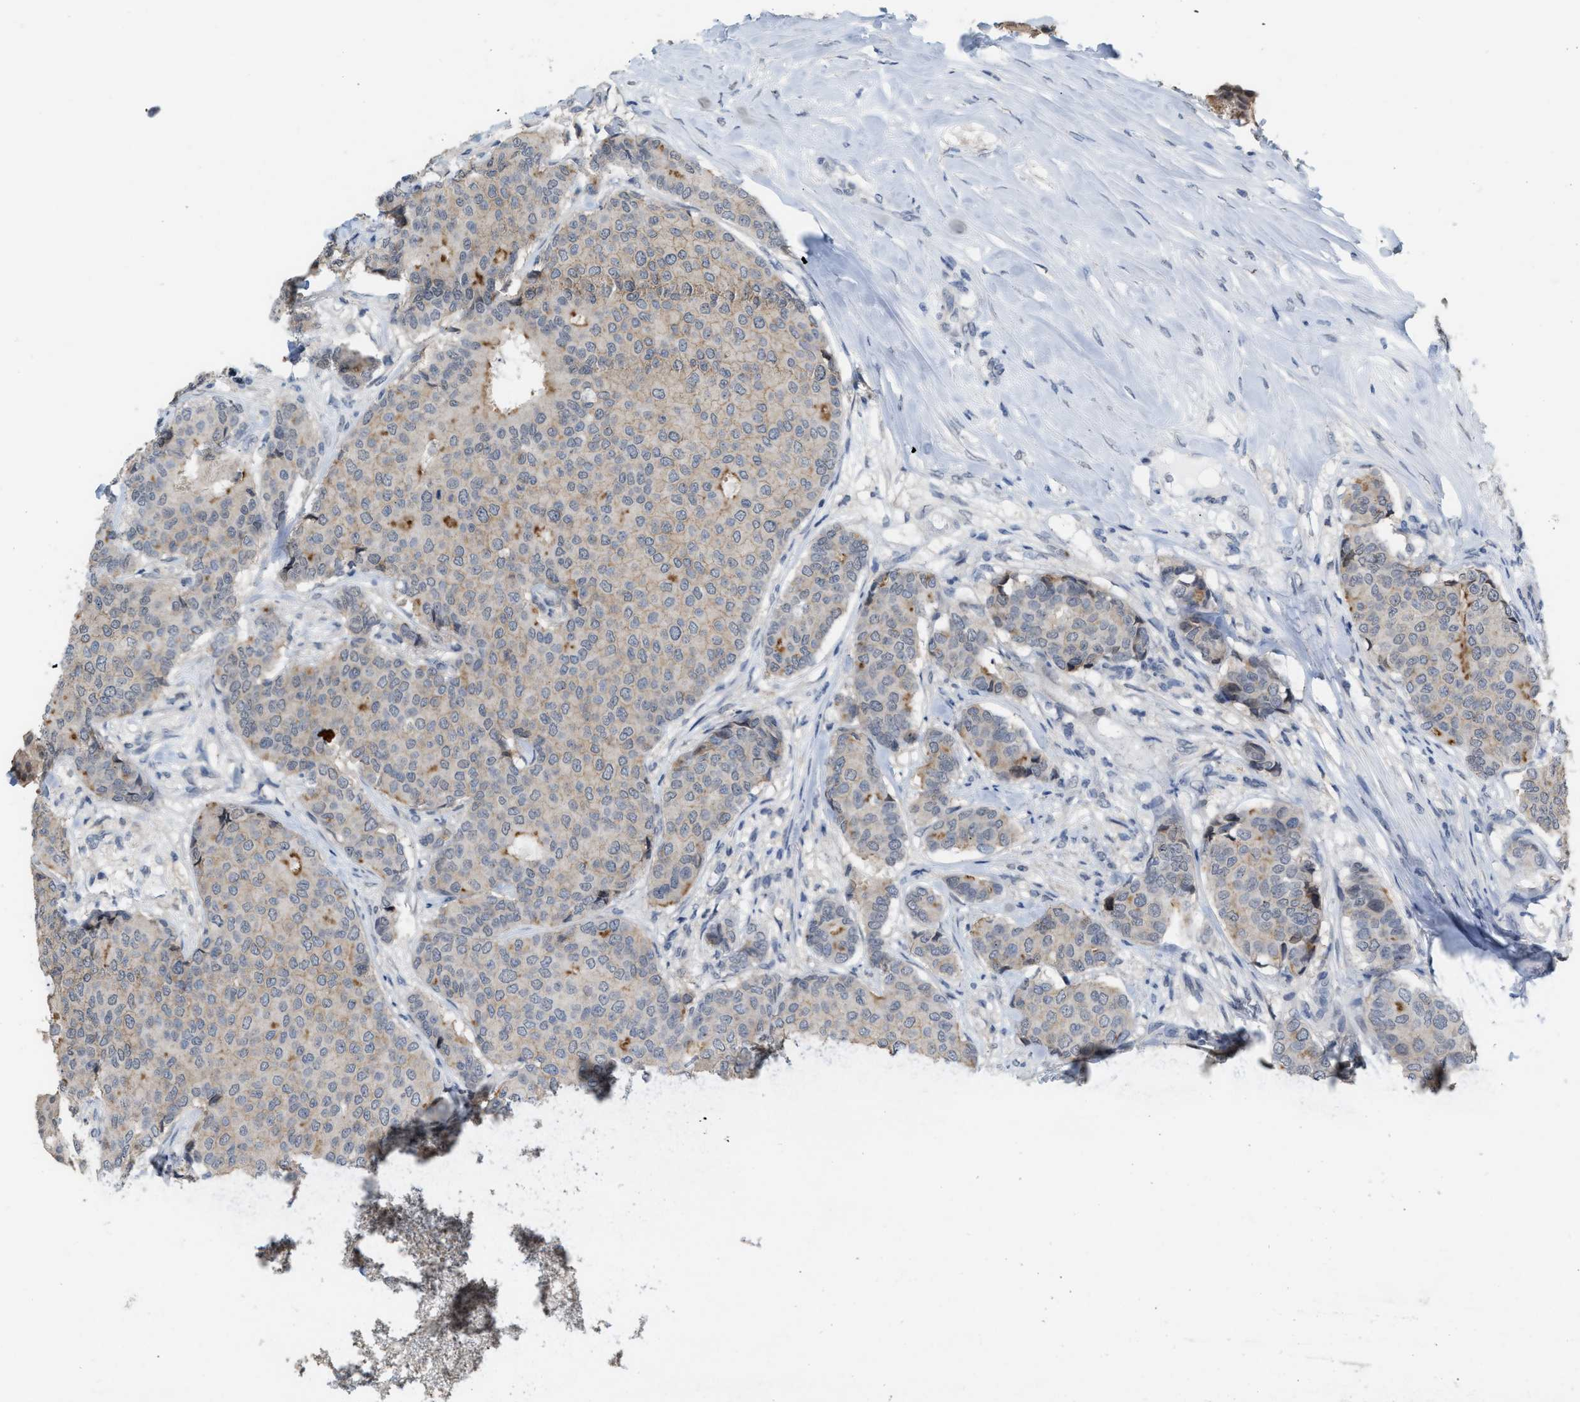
{"staining": {"intensity": "moderate", "quantity": "<25%", "location": "cytoplasmic/membranous"}, "tissue": "breast cancer", "cell_type": "Tumor cells", "image_type": "cancer", "snomed": [{"axis": "morphology", "description": "Duct carcinoma"}, {"axis": "topography", "description": "Breast"}], "caption": "Moderate cytoplasmic/membranous staining is appreciated in about <25% of tumor cells in breast cancer.", "gene": "BAIAP2L1", "patient": {"sex": "female", "age": 75}}